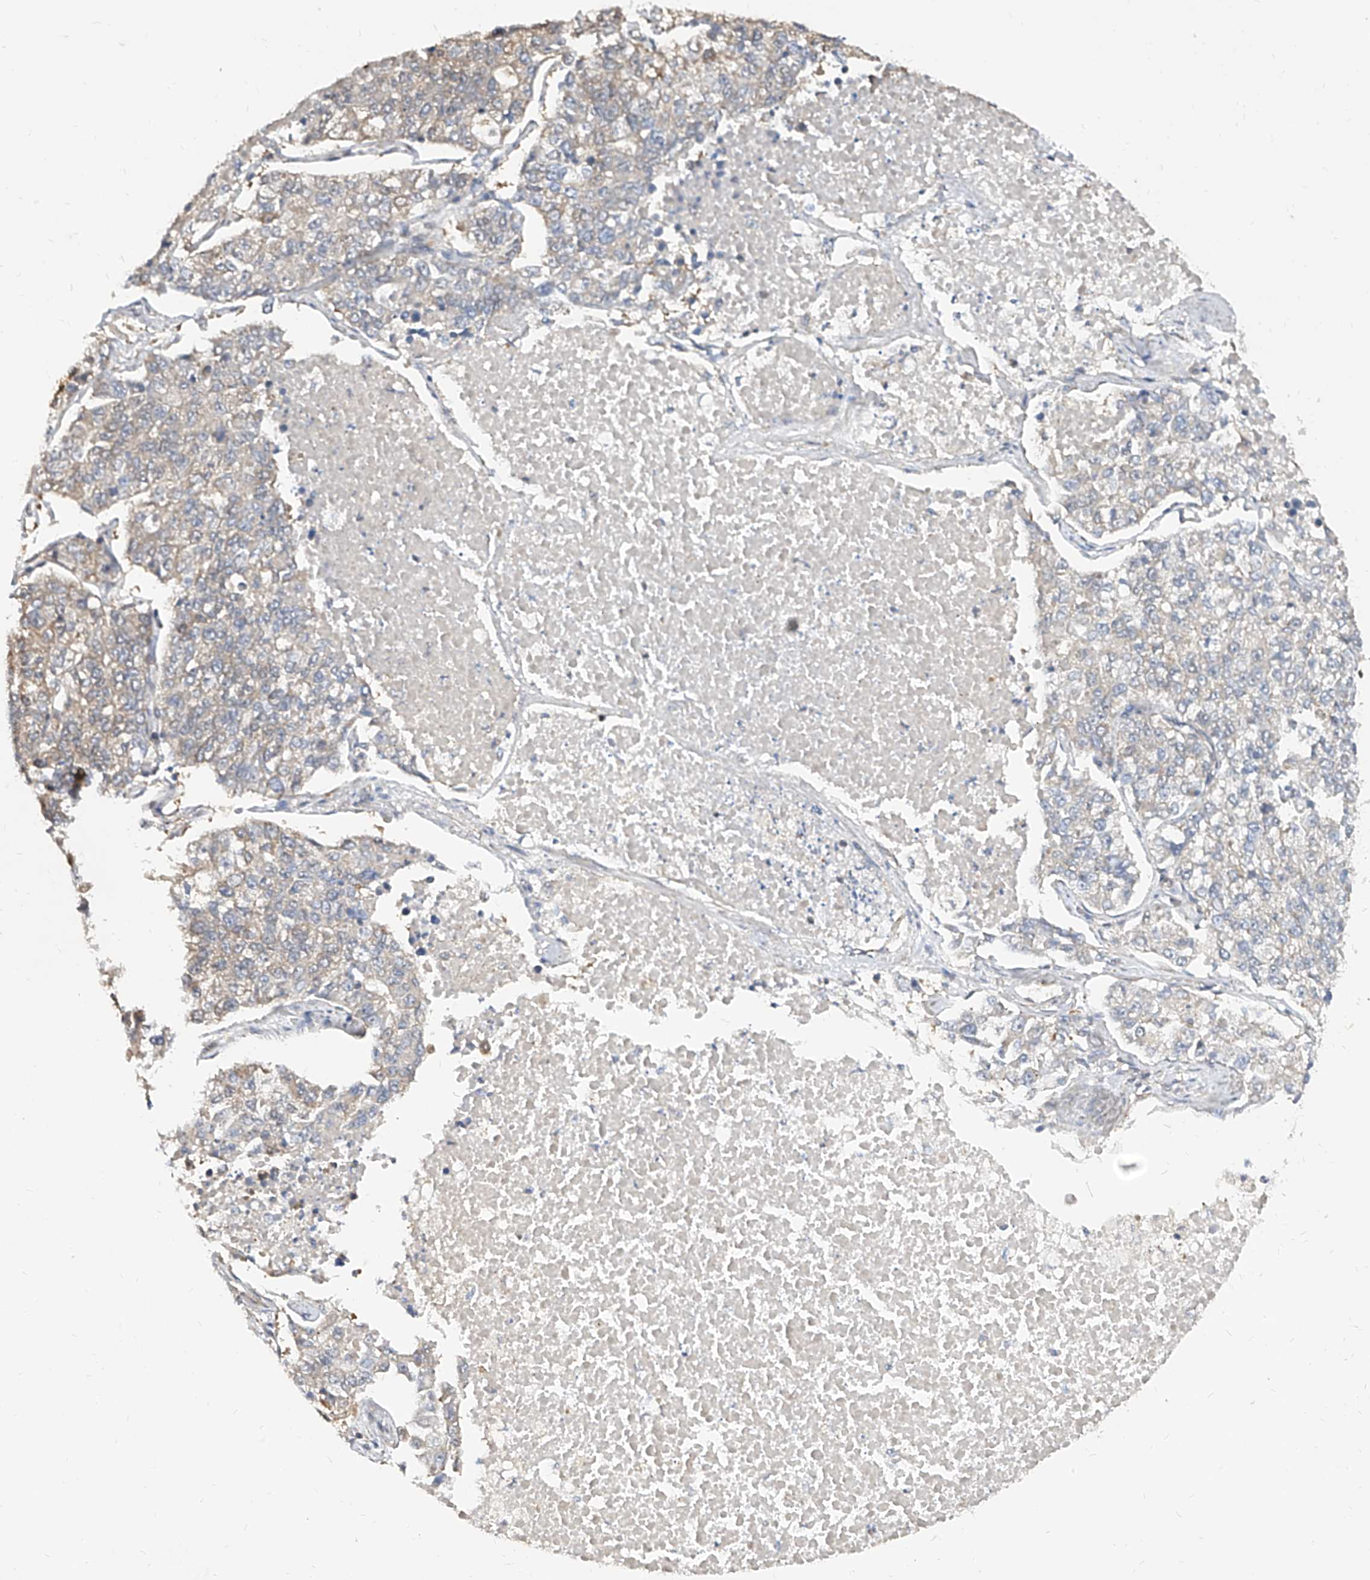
{"staining": {"intensity": "weak", "quantity": "<25%", "location": "cytoplasmic/membranous"}, "tissue": "lung cancer", "cell_type": "Tumor cells", "image_type": "cancer", "snomed": [{"axis": "morphology", "description": "Adenocarcinoma, NOS"}, {"axis": "topography", "description": "Lung"}], "caption": "Tumor cells show no significant protein positivity in adenocarcinoma (lung).", "gene": "C8orf82", "patient": {"sex": "male", "age": 49}}